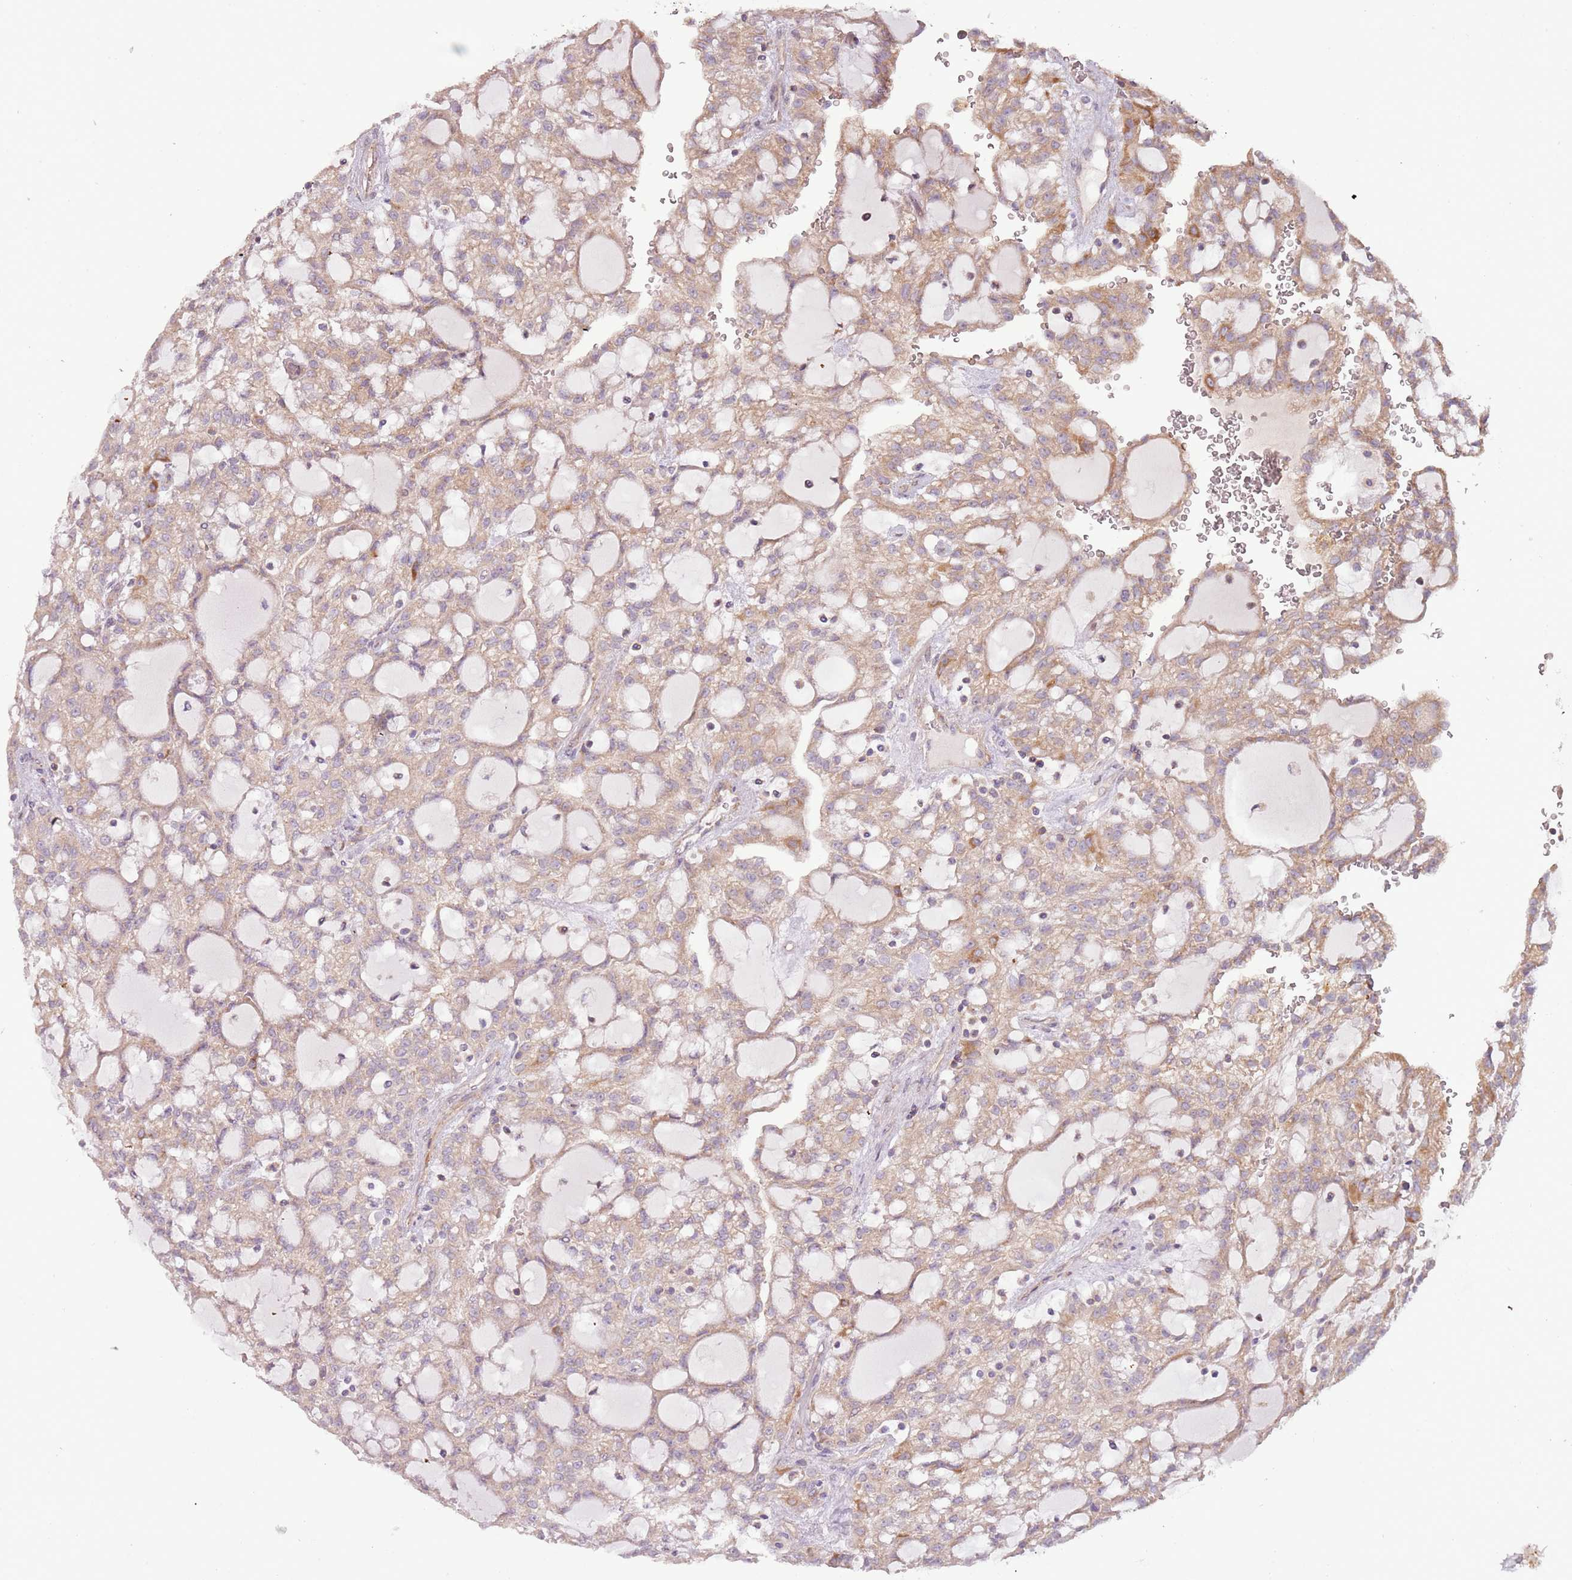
{"staining": {"intensity": "moderate", "quantity": ">75%", "location": "cytoplasmic/membranous"}, "tissue": "renal cancer", "cell_type": "Tumor cells", "image_type": "cancer", "snomed": [{"axis": "morphology", "description": "Adenocarcinoma, NOS"}, {"axis": "topography", "description": "Kidney"}], "caption": "Renal adenocarcinoma was stained to show a protein in brown. There is medium levels of moderate cytoplasmic/membranous expression in about >75% of tumor cells. (Brightfield microscopy of DAB IHC at high magnification).", "gene": "DTD2", "patient": {"sex": "male", "age": 63}}